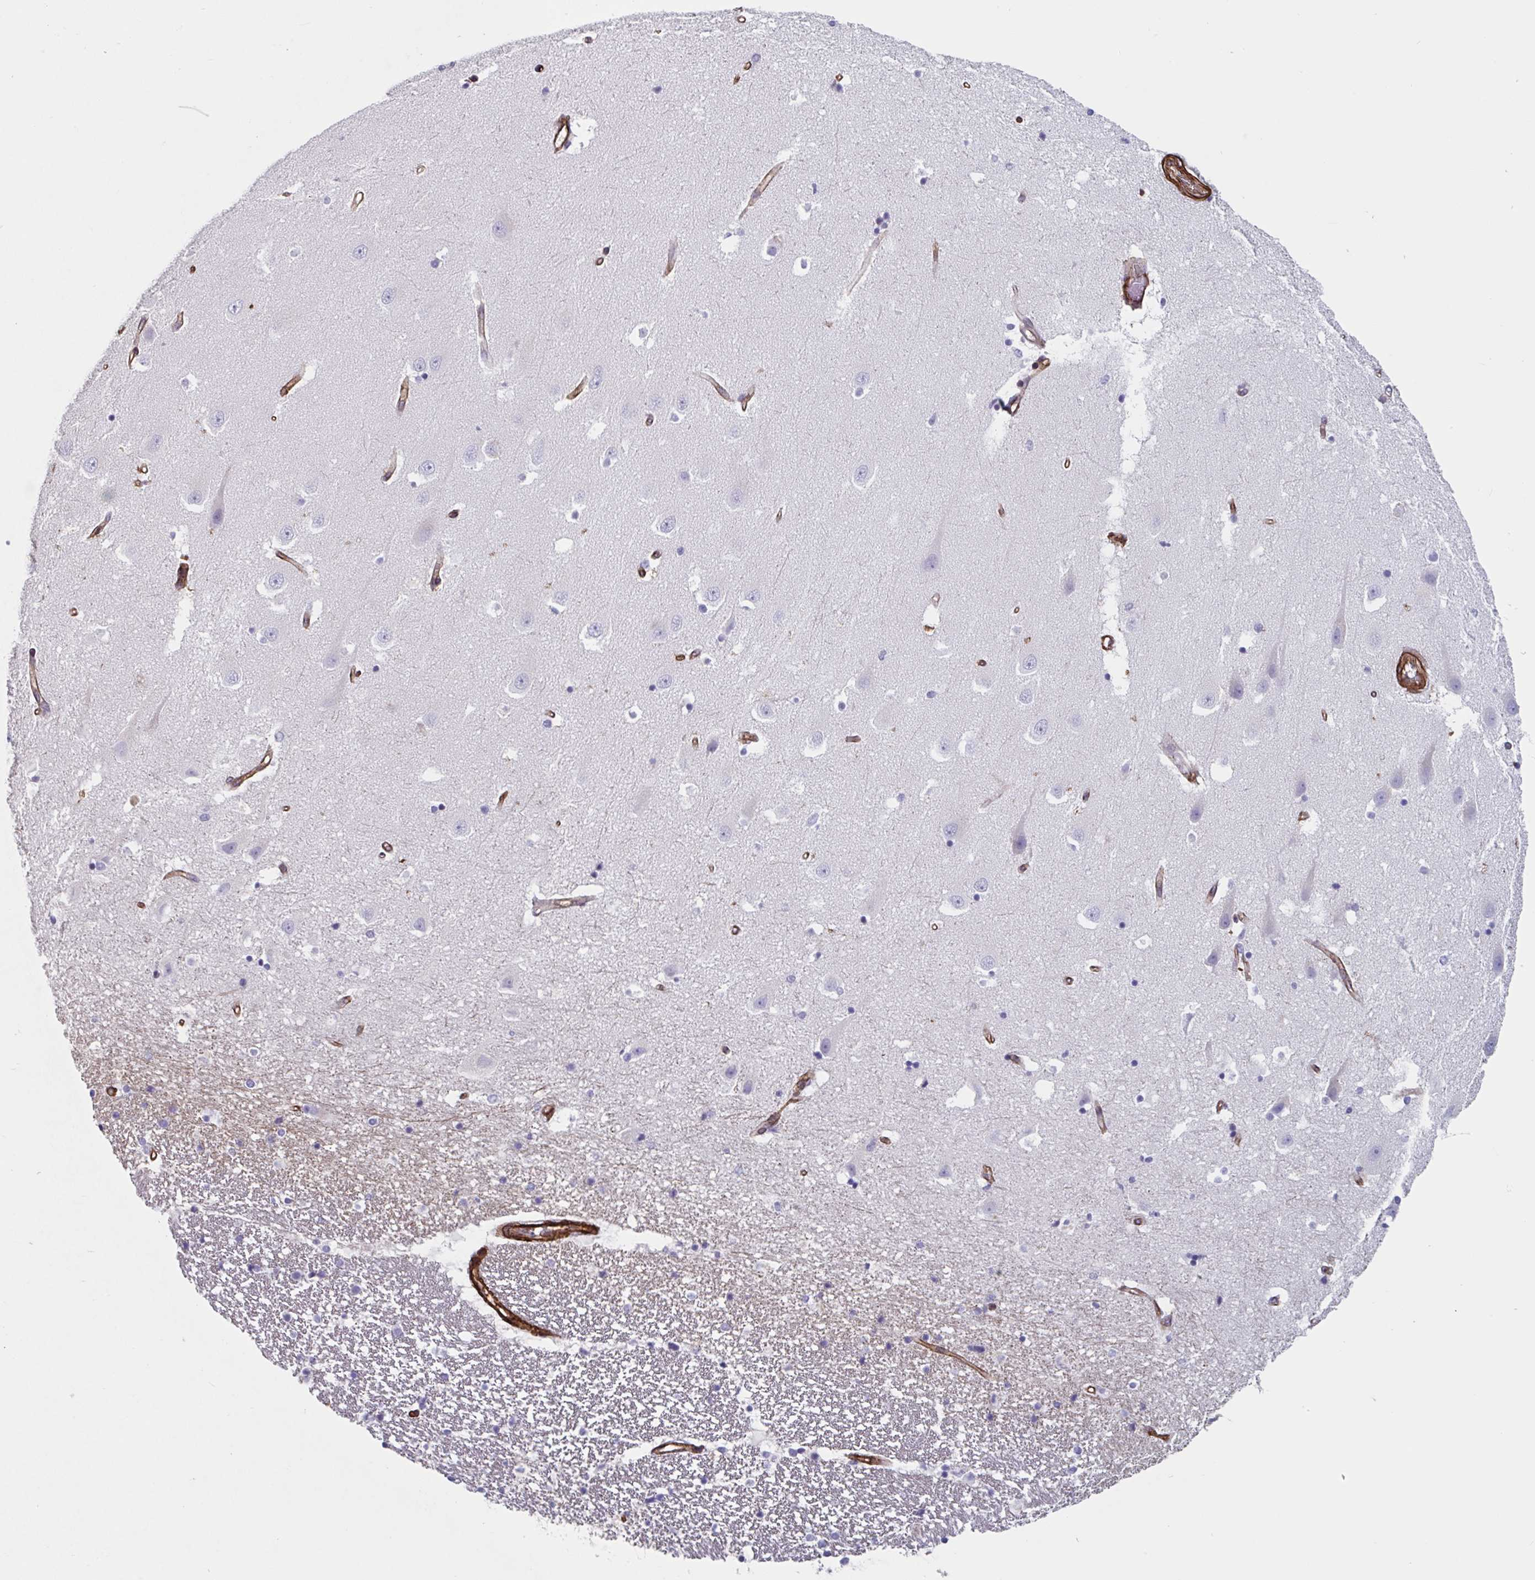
{"staining": {"intensity": "negative", "quantity": "none", "location": "none"}, "tissue": "hippocampus", "cell_type": "Glial cells", "image_type": "normal", "snomed": [{"axis": "morphology", "description": "Normal tissue, NOS"}, {"axis": "topography", "description": "Hippocampus"}], "caption": "A high-resolution histopathology image shows immunohistochemistry (IHC) staining of unremarkable hippocampus, which shows no significant staining in glial cells.", "gene": "CITED4", "patient": {"sex": "male", "age": 63}}